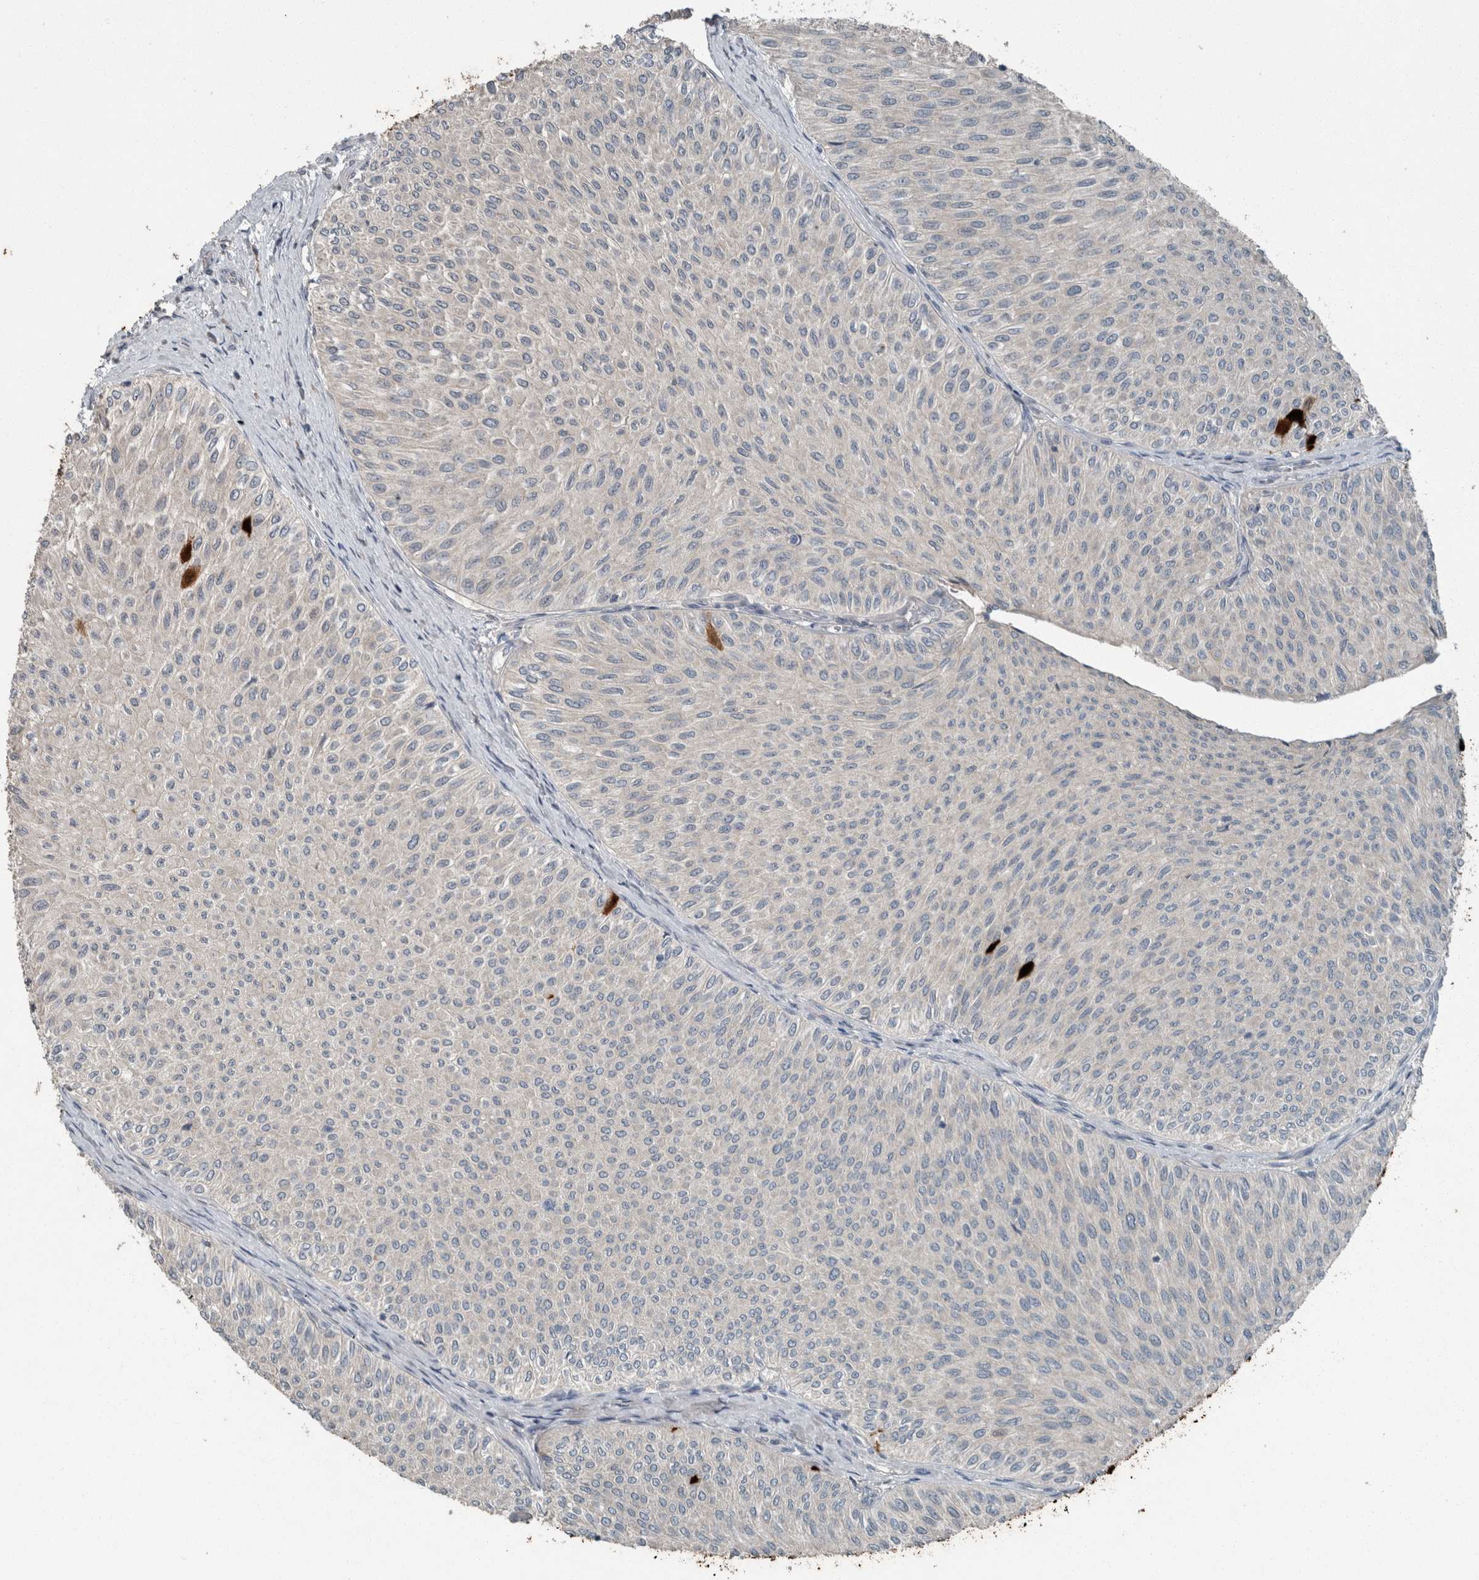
{"staining": {"intensity": "negative", "quantity": "none", "location": "none"}, "tissue": "urothelial cancer", "cell_type": "Tumor cells", "image_type": "cancer", "snomed": [{"axis": "morphology", "description": "Urothelial carcinoma, Low grade"}, {"axis": "topography", "description": "Urinary bladder"}], "caption": "DAB (3,3'-diaminobenzidine) immunohistochemical staining of urothelial cancer exhibits no significant staining in tumor cells.", "gene": "KNTC1", "patient": {"sex": "male", "age": 78}}